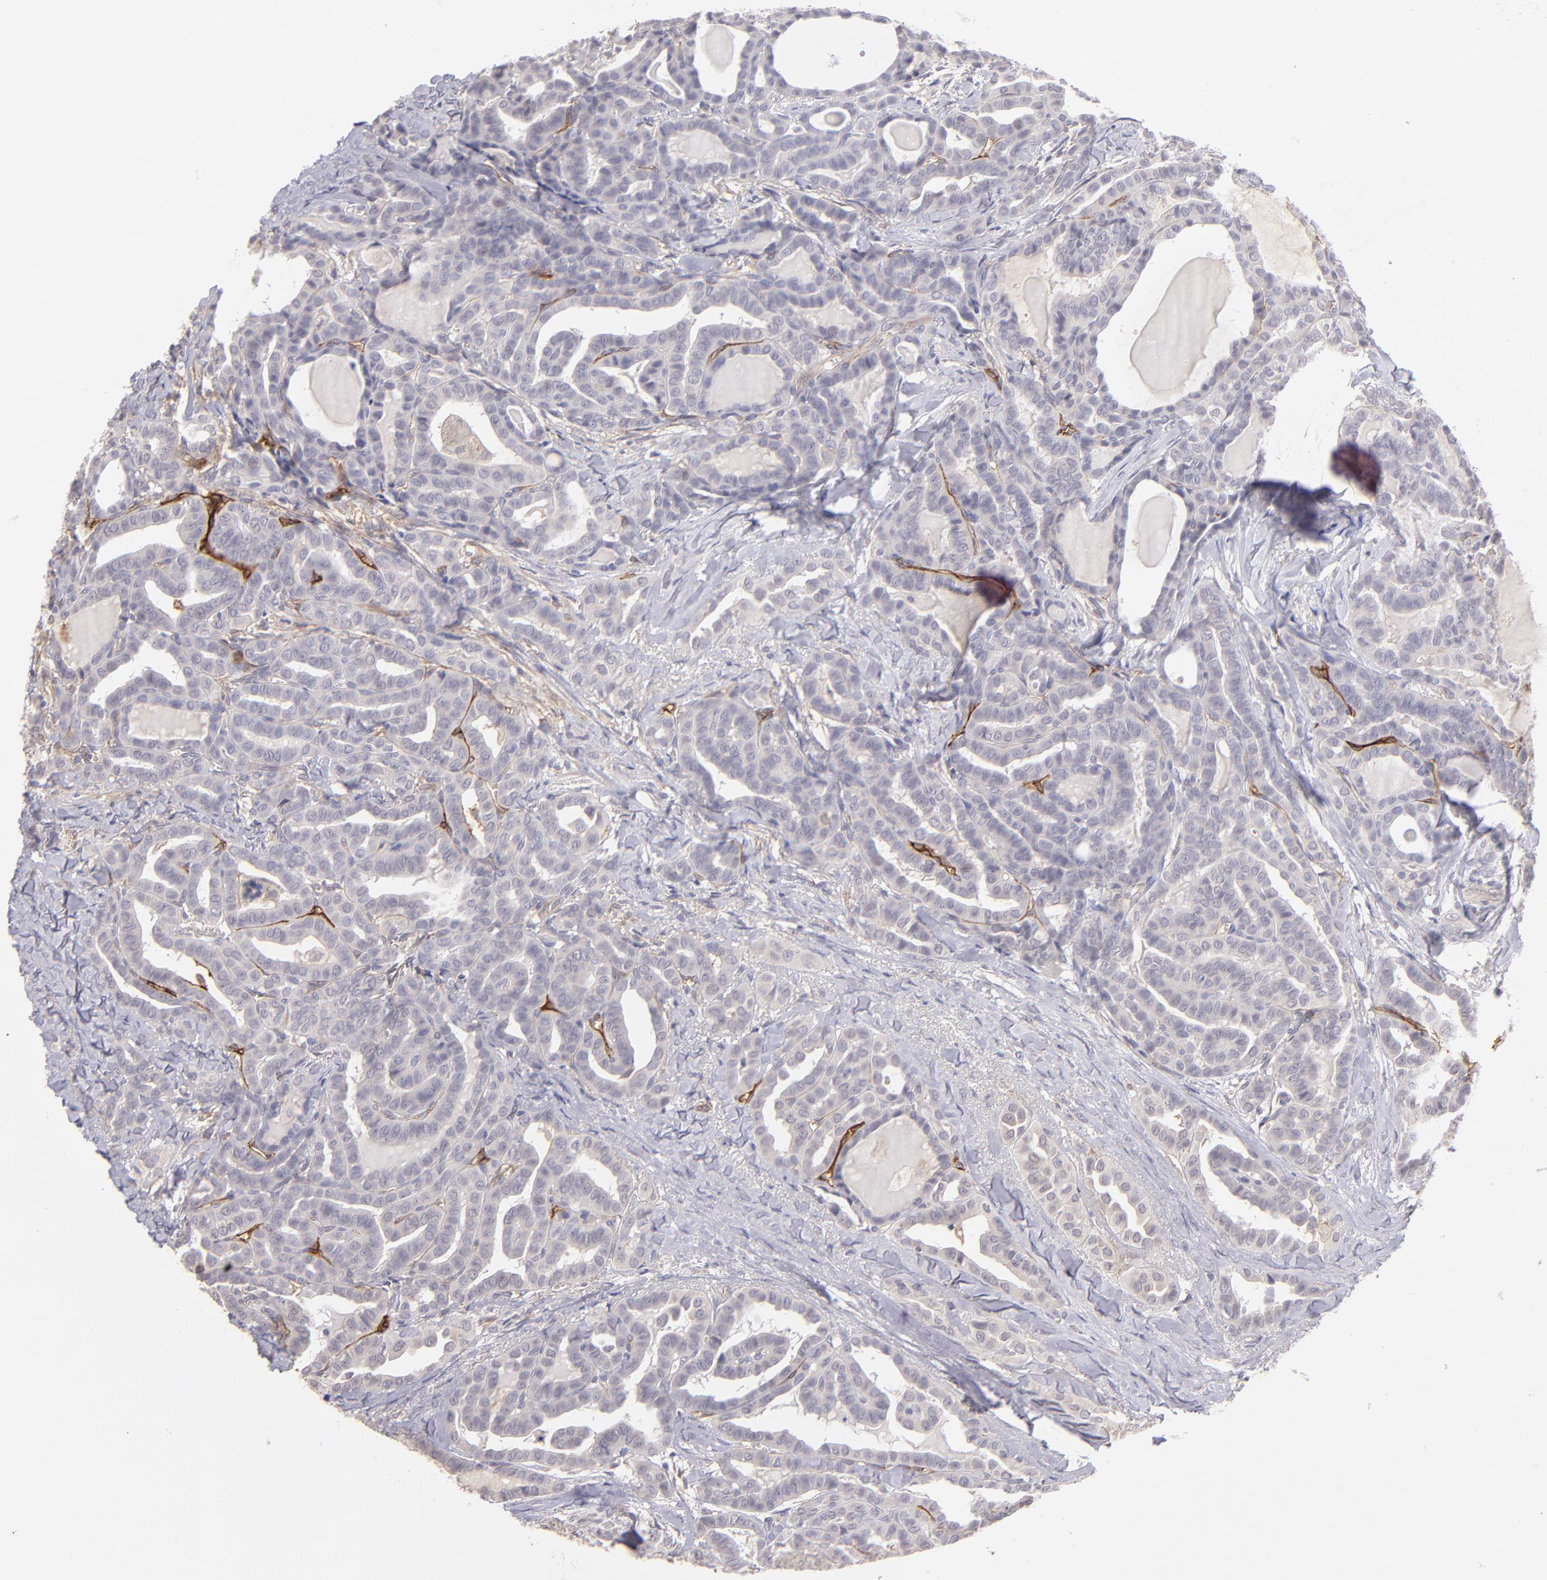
{"staining": {"intensity": "negative", "quantity": "none", "location": "none"}, "tissue": "thyroid cancer", "cell_type": "Tumor cells", "image_type": "cancer", "snomed": [{"axis": "morphology", "description": "Carcinoma, NOS"}, {"axis": "topography", "description": "Thyroid gland"}], "caption": "Protein analysis of carcinoma (thyroid) exhibits no significant staining in tumor cells.", "gene": "THBD", "patient": {"sex": "female", "age": 91}}